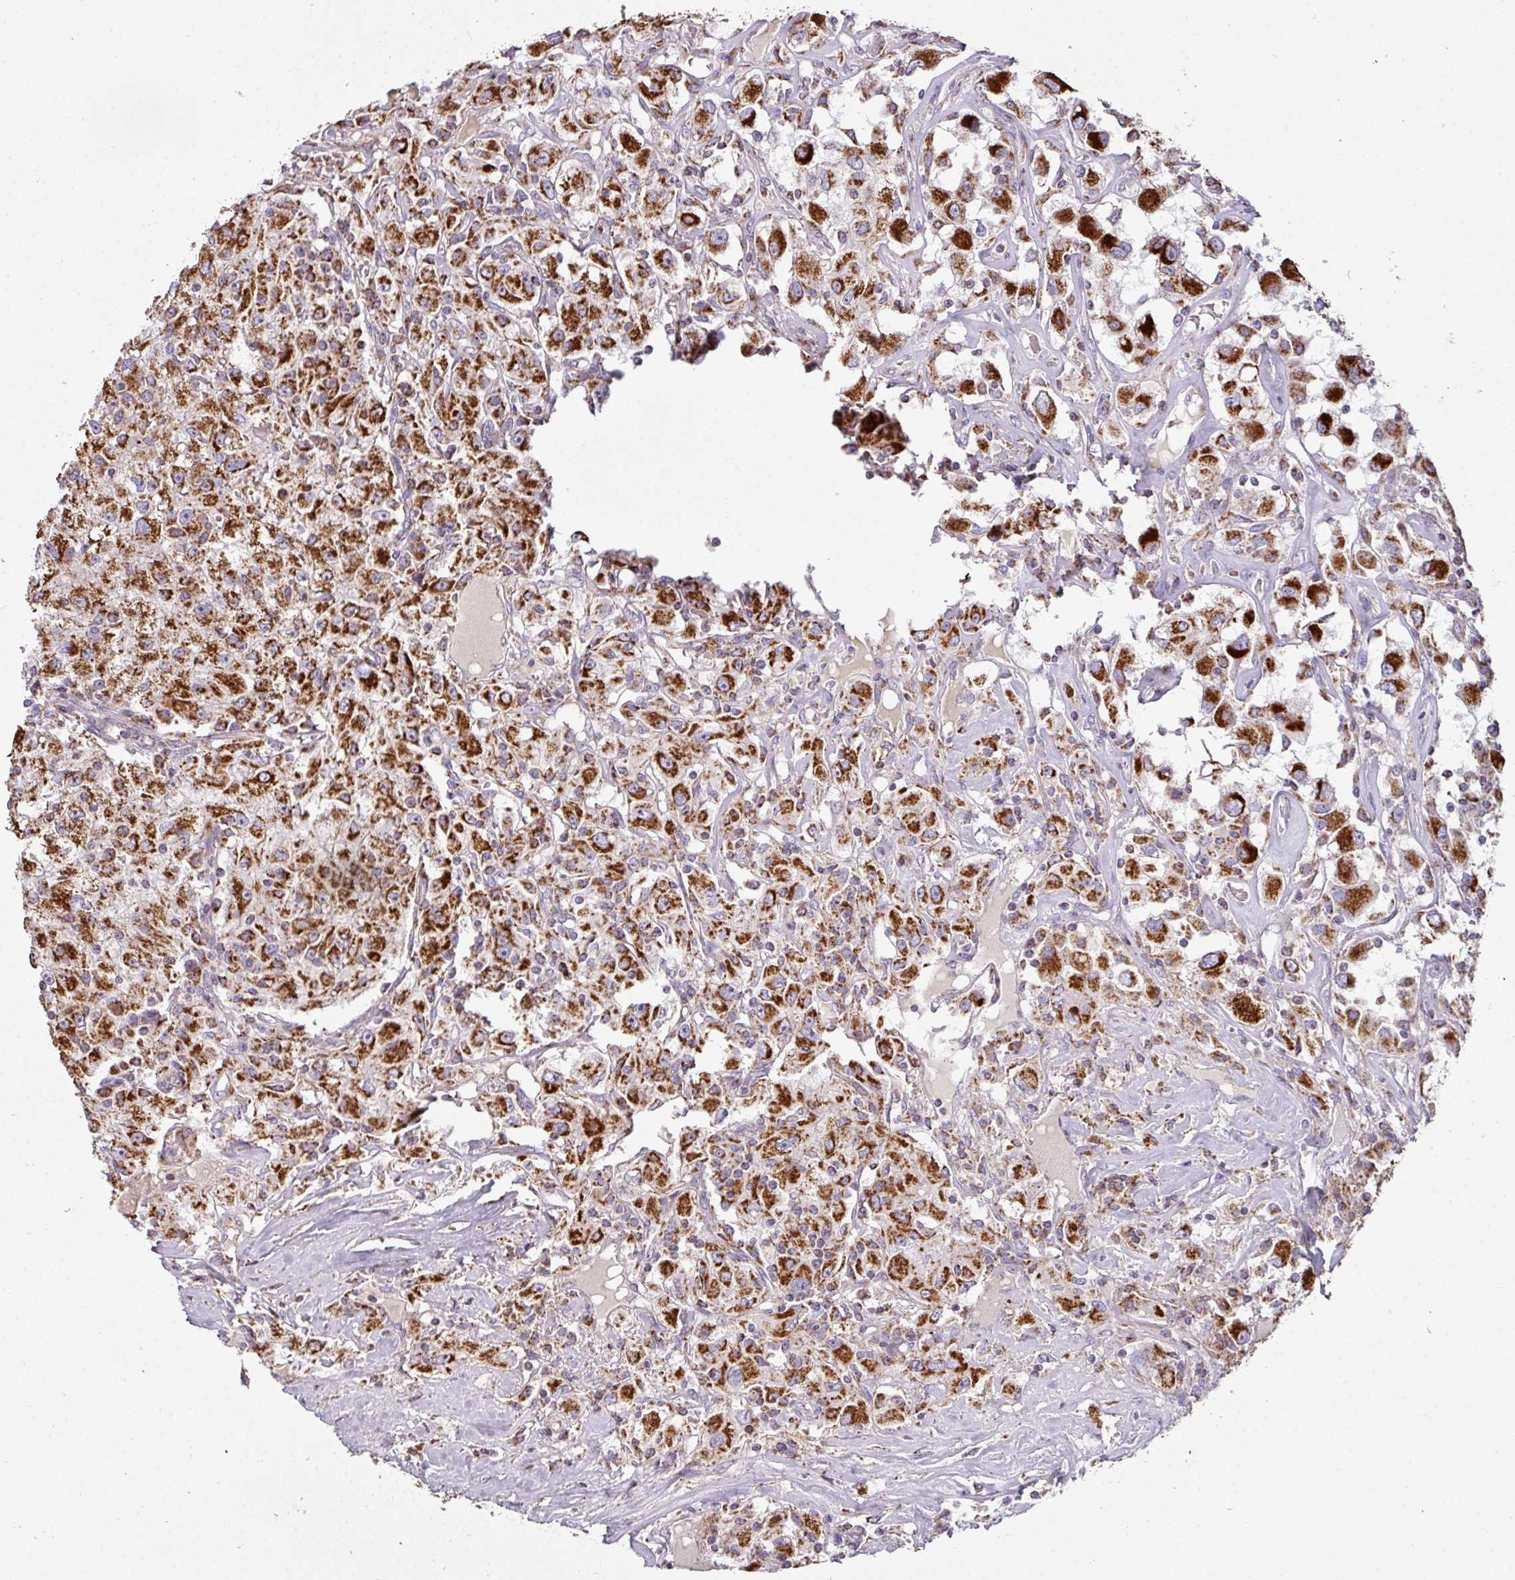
{"staining": {"intensity": "strong", "quantity": ">75%", "location": "cytoplasmic/membranous"}, "tissue": "renal cancer", "cell_type": "Tumor cells", "image_type": "cancer", "snomed": [{"axis": "morphology", "description": "Adenocarcinoma, NOS"}, {"axis": "topography", "description": "Kidney"}], "caption": "Immunohistochemical staining of renal cancer demonstrates strong cytoplasmic/membranous protein expression in approximately >75% of tumor cells. (DAB (3,3'-diaminobenzidine) = brown stain, brightfield microscopy at high magnification).", "gene": "SQOR", "patient": {"sex": "female", "age": 67}}